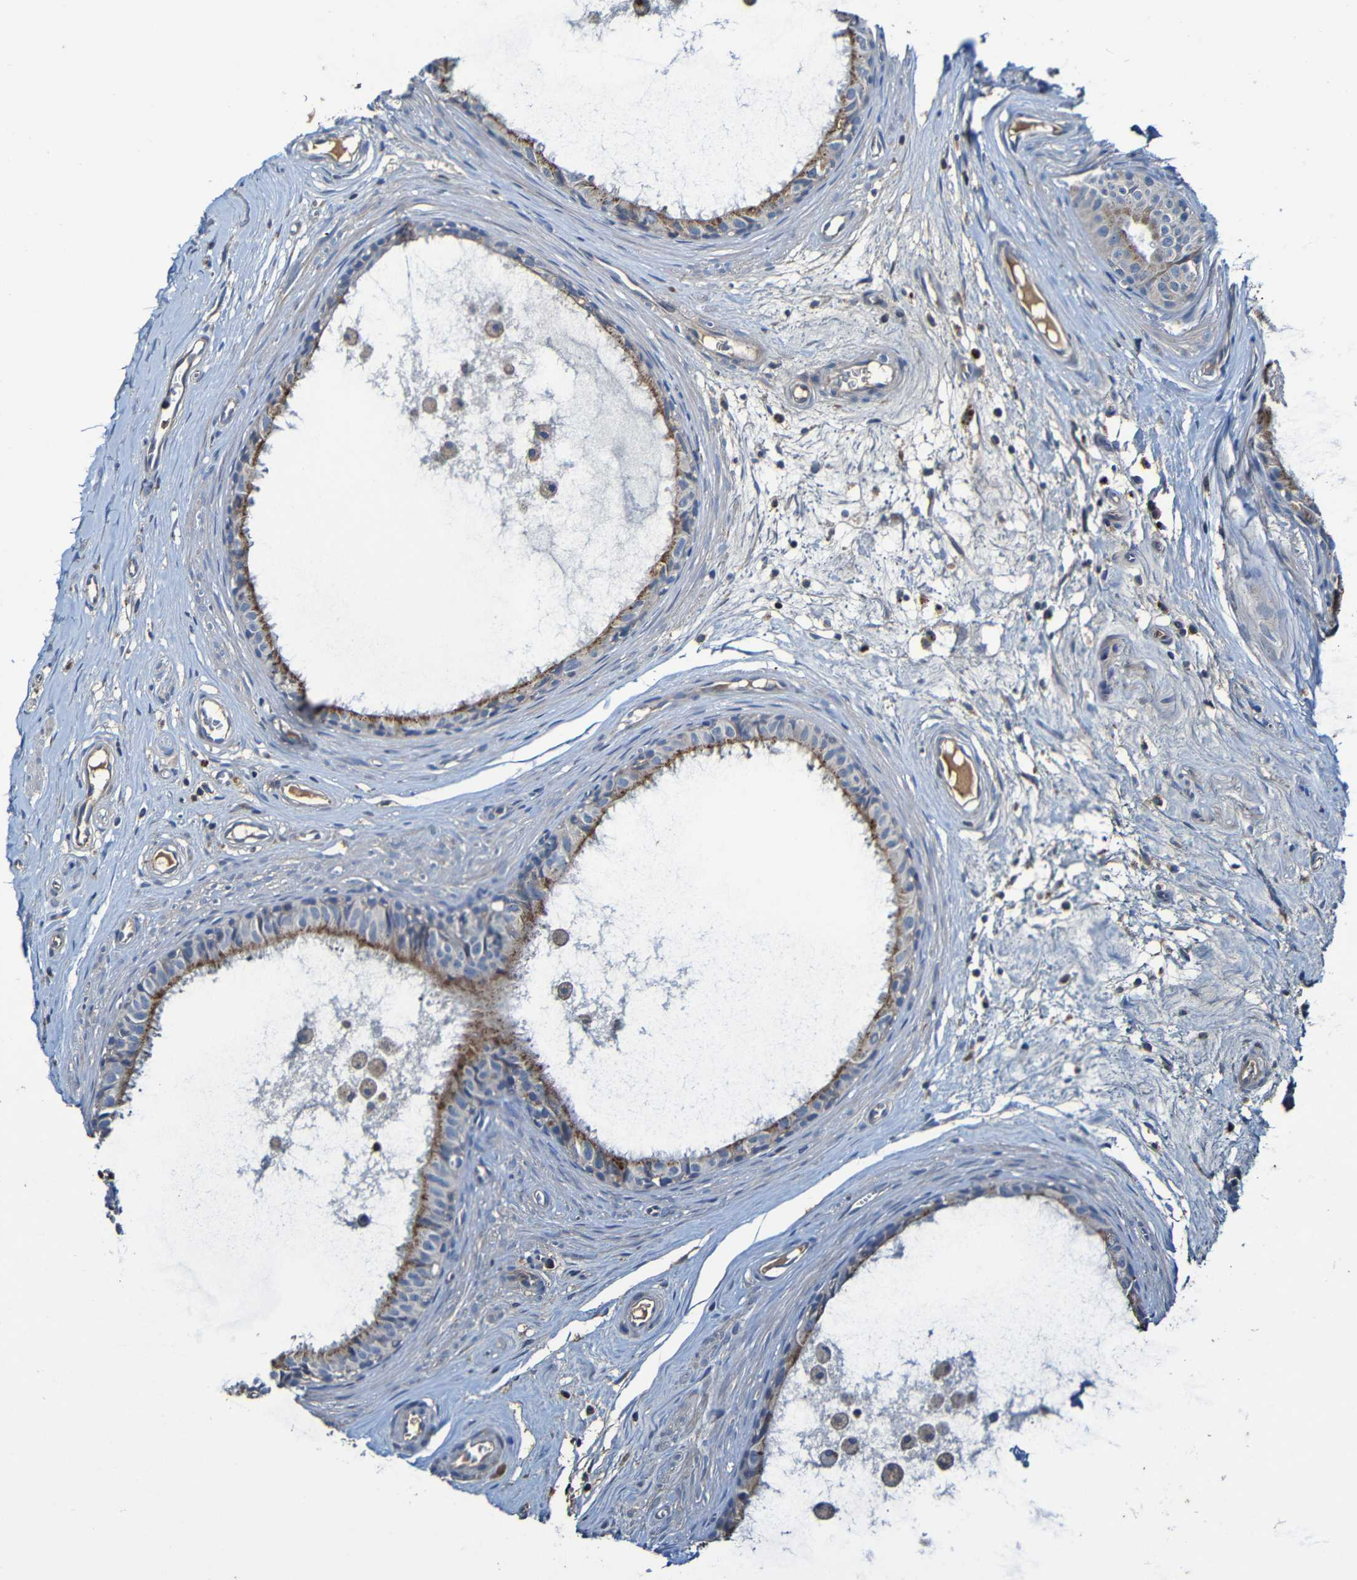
{"staining": {"intensity": "moderate", "quantity": ">75%", "location": "cytoplasmic/membranous"}, "tissue": "epididymis", "cell_type": "Glandular cells", "image_type": "normal", "snomed": [{"axis": "morphology", "description": "Normal tissue, NOS"}, {"axis": "morphology", "description": "Inflammation, NOS"}, {"axis": "topography", "description": "Epididymis"}], "caption": "Protein staining of normal epididymis shows moderate cytoplasmic/membranous positivity in about >75% of glandular cells.", "gene": "ADAM15", "patient": {"sex": "male", "age": 85}}